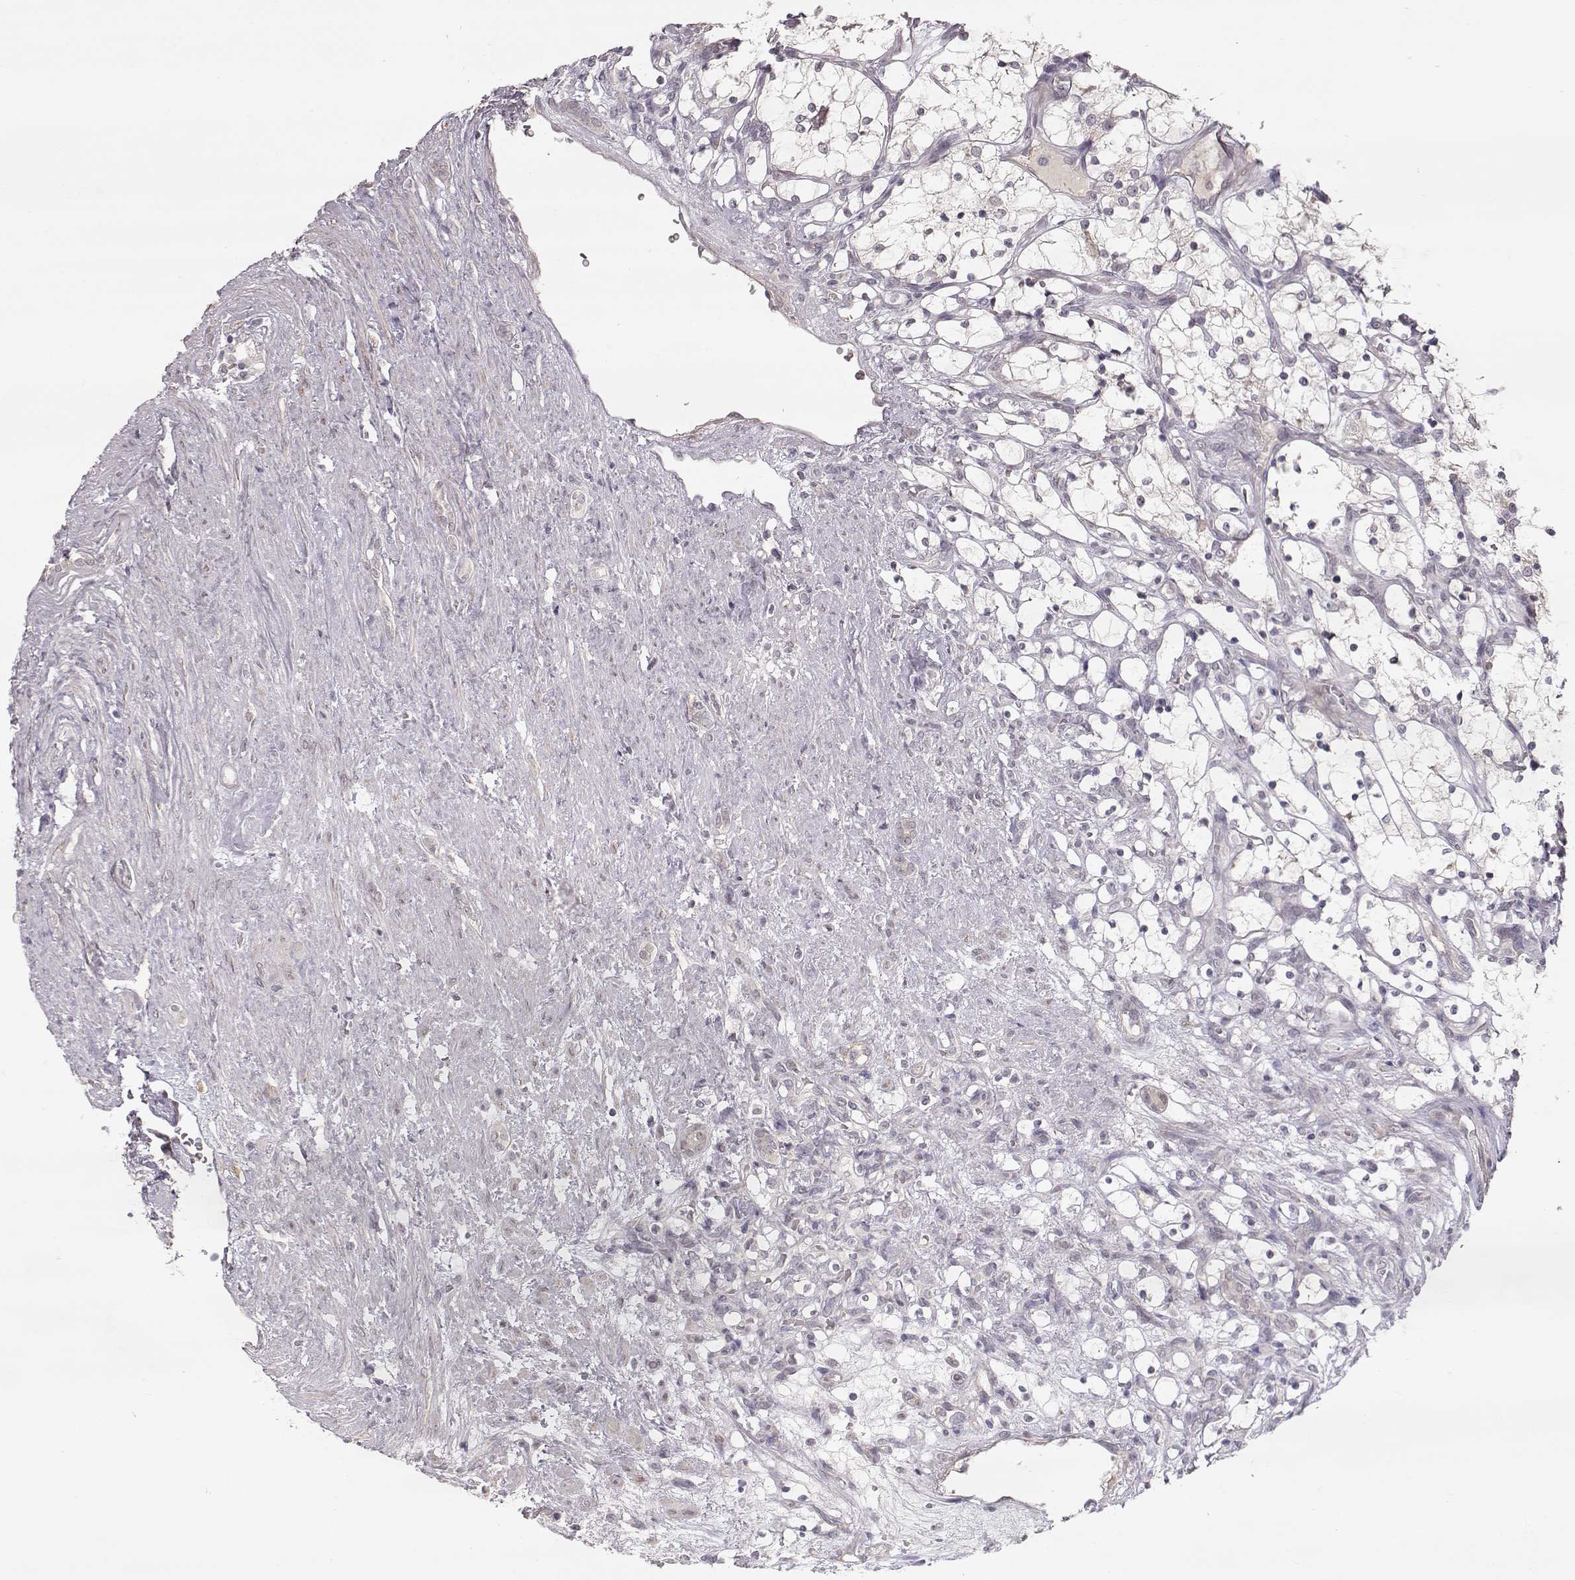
{"staining": {"intensity": "negative", "quantity": "none", "location": "none"}, "tissue": "renal cancer", "cell_type": "Tumor cells", "image_type": "cancer", "snomed": [{"axis": "morphology", "description": "Adenocarcinoma, NOS"}, {"axis": "topography", "description": "Kidney"}], "caption": "This histopathology image is of adenocarcinoma (renal) stained with immunohistochemistry (IHC) to label a protein in brown with the nuclei are counter-stained blue. There is no positivity in tumor cells.", "gene": "PNMT", "patient": {"sex": "female", "age": 69}}